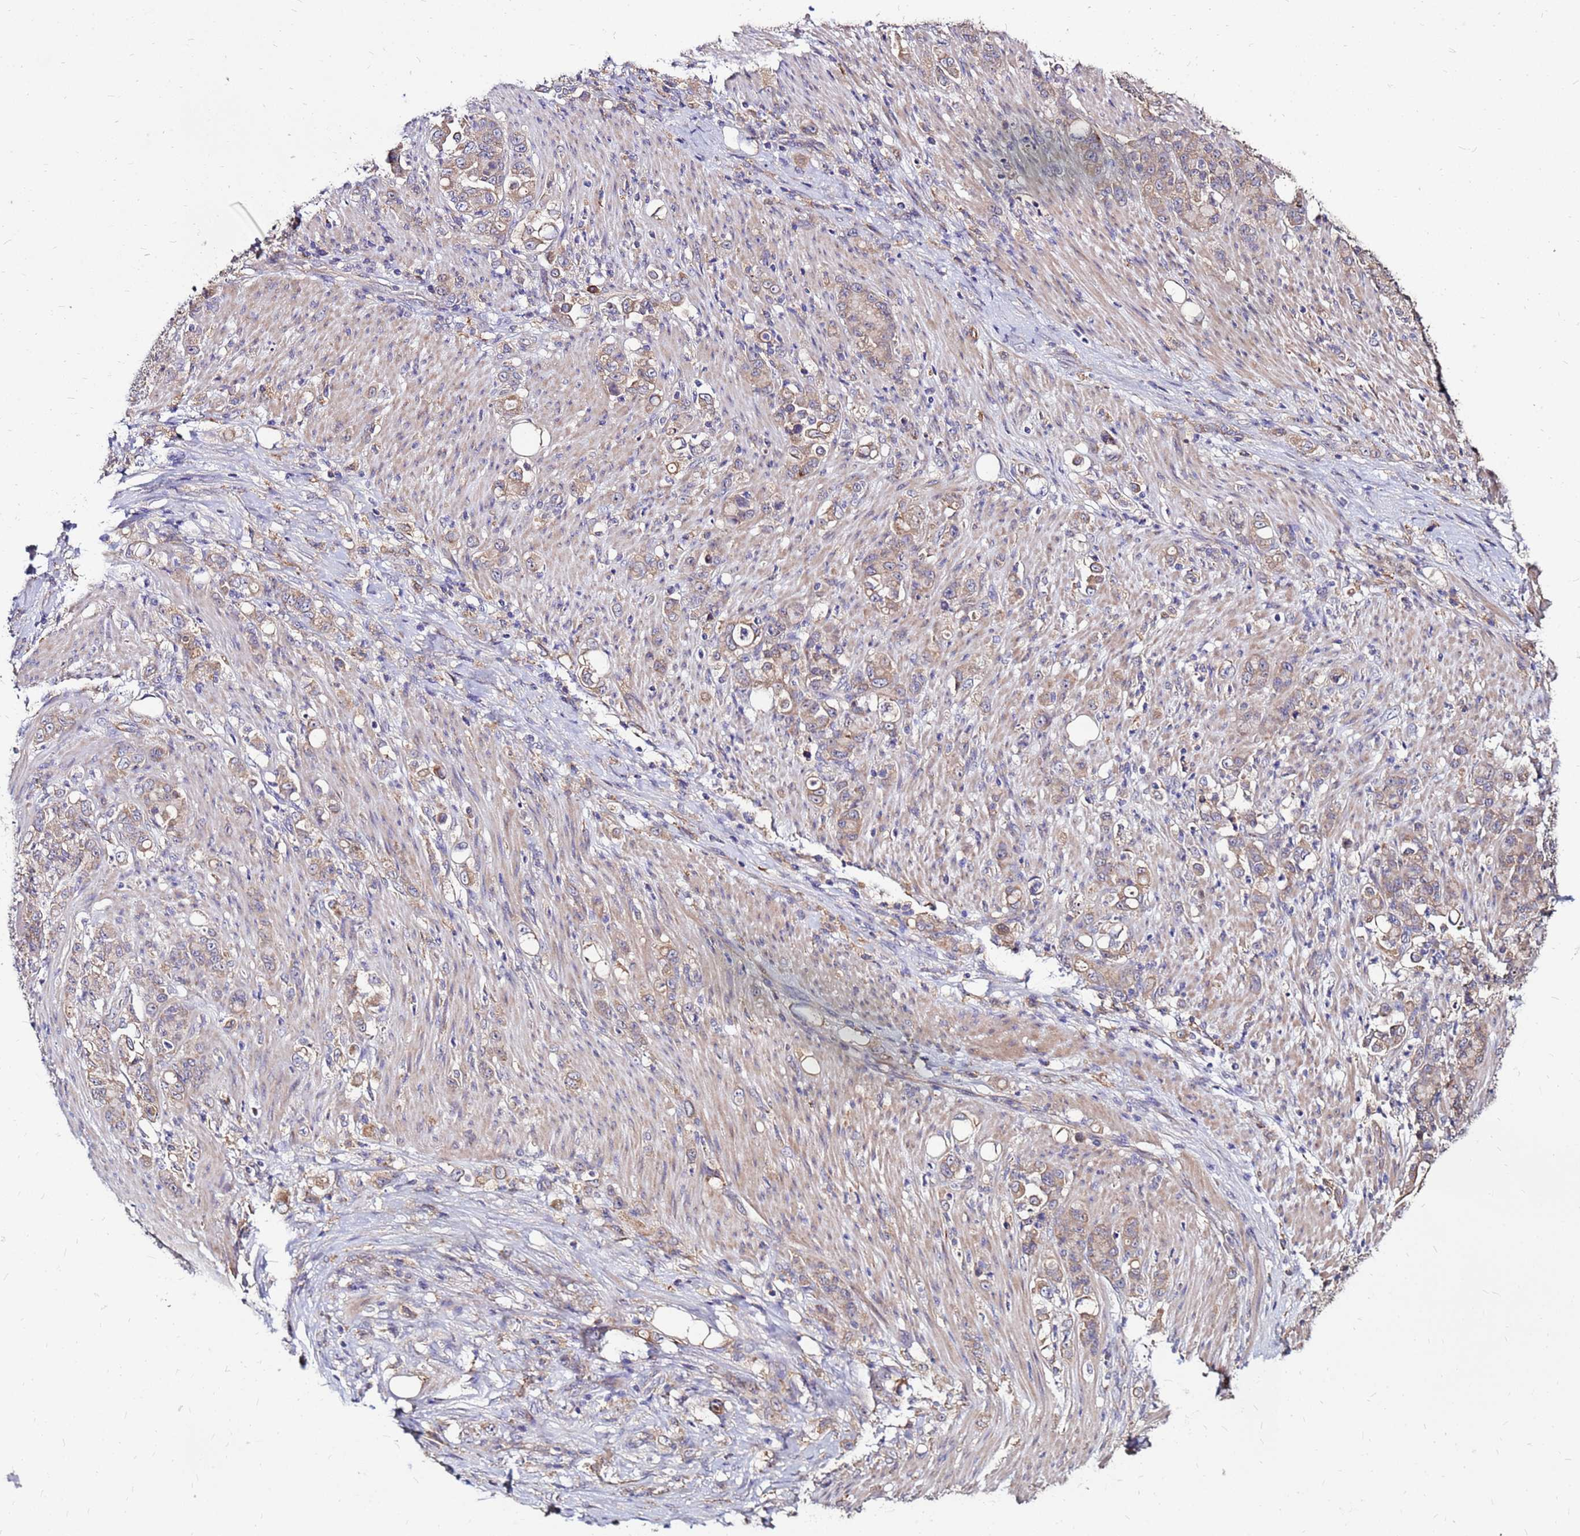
{"staining": {"intensity": "weak", "quantity": ">75%", "location": "cytoplasmic/membranous"}, "tissue": "stomach cancer", "cell_type": "Tumor cells", "image_type": "cancer", "snomed": [{"axis": "morphology", "description": "Normal tissue, NOS"}, {"axis": "morphology", "description": "Adenocarcinoma, NOS"}, {"axis": "topography", "description": "Stomach"}], "caption": "Immunohistochemistry (IHC) of human stomach cancer exhibits low levels of weak cytoplasmic/membranous expression in about >75% of tumor cells.", "gene": "ARHGEF5", "patient": {"sex": "female", "age": 79}}